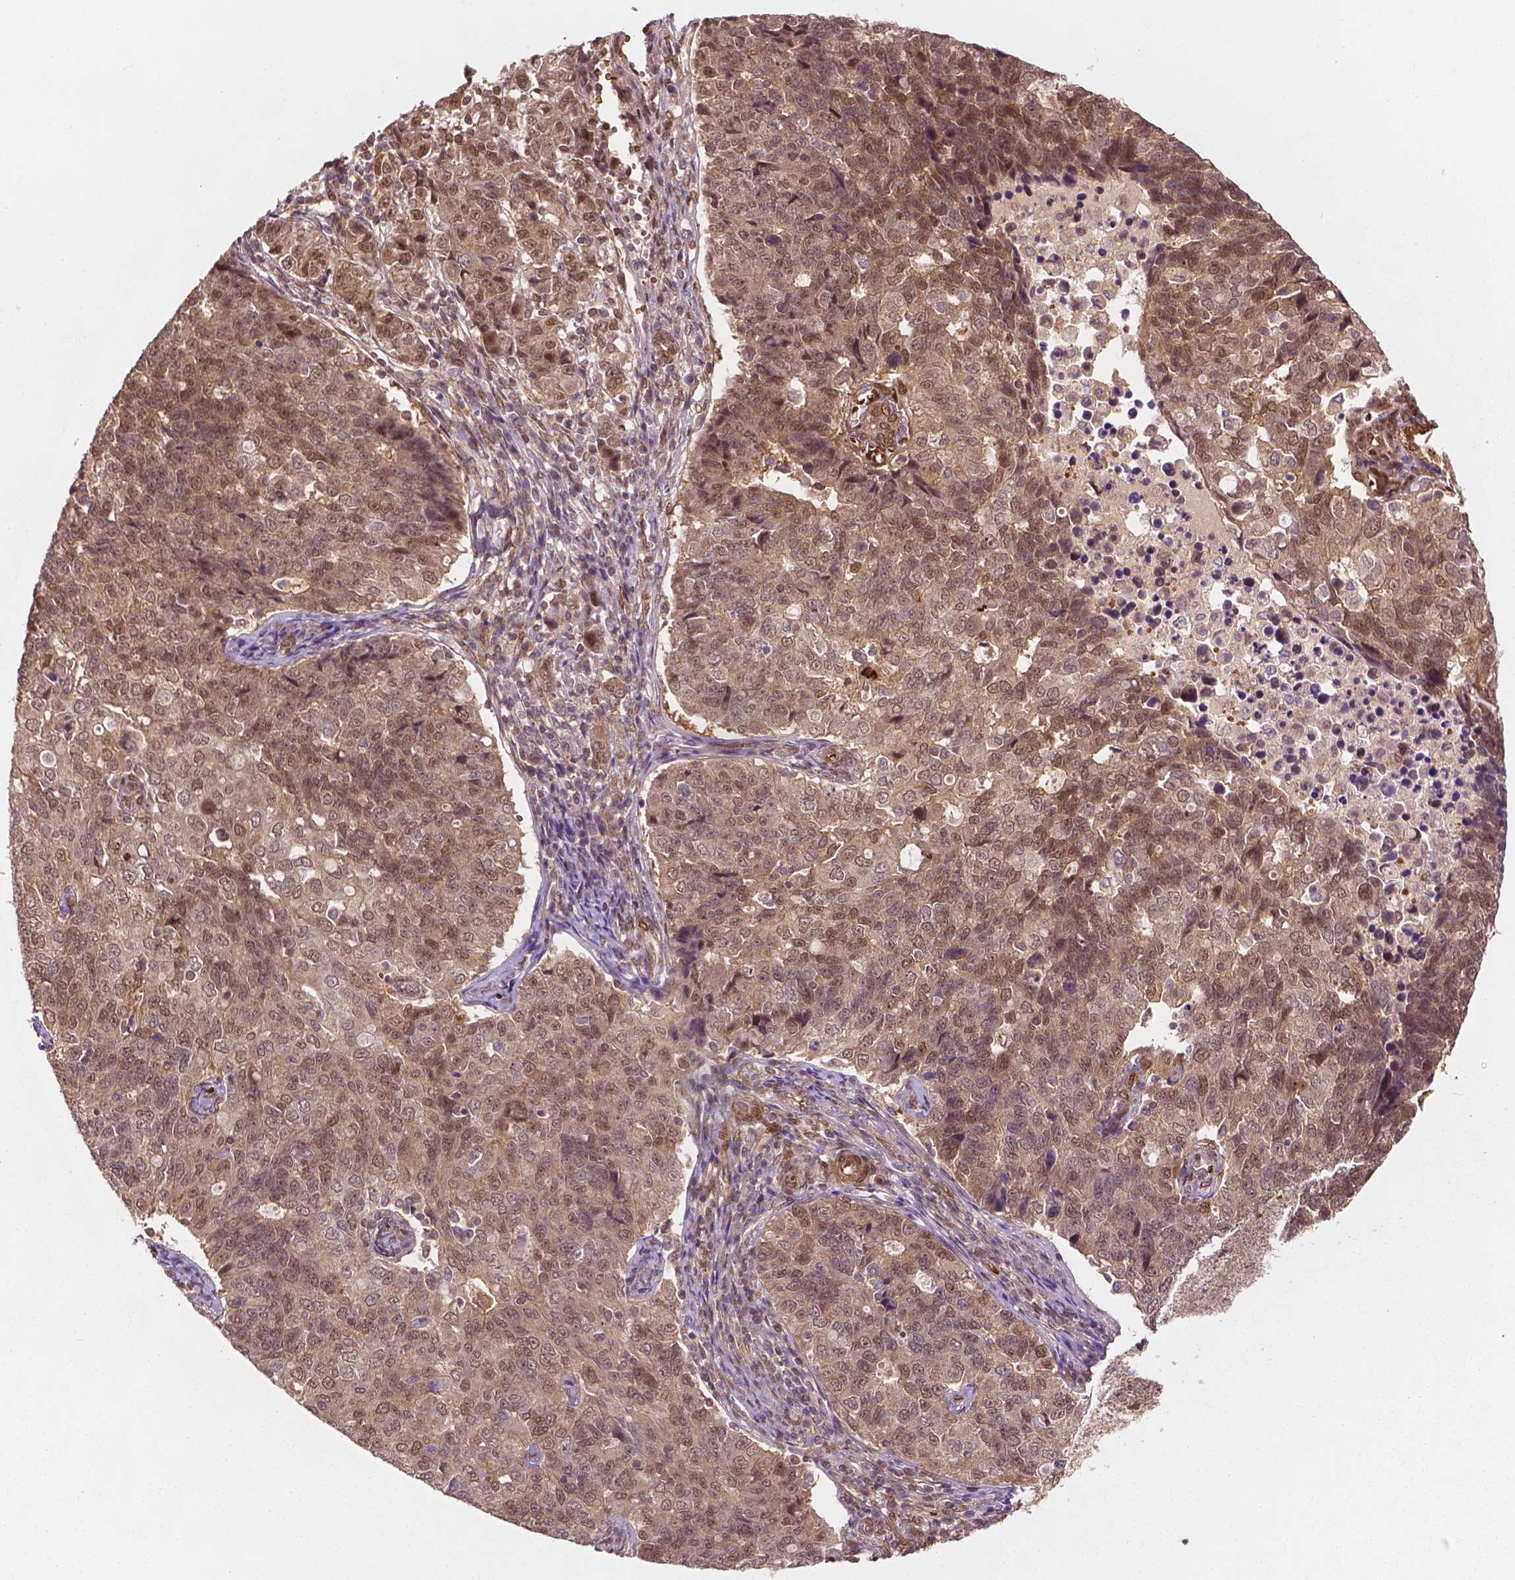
{"staining": {"intensity": "weak", "quantity": ">75%", "location": "nuclear"}, "tissue": "endometrial cancer", "cell_type": "Tumor cells", "image_type": "cancer", "snomed": [{"axis": "morphology", "description": "Adenocarcinoma, NOS"}, {"axis": "topography", "description": "Endometrium"}], "caption": "Immunohistochemistry (IHC) image of human endometrial cancer stained for a protein (brown), which demonstrates low levels of weak nuclear positivity in approximately >75% of tumor cells.", "gene": "YAP1", "patient": {"sex": "female", "age": 43}}